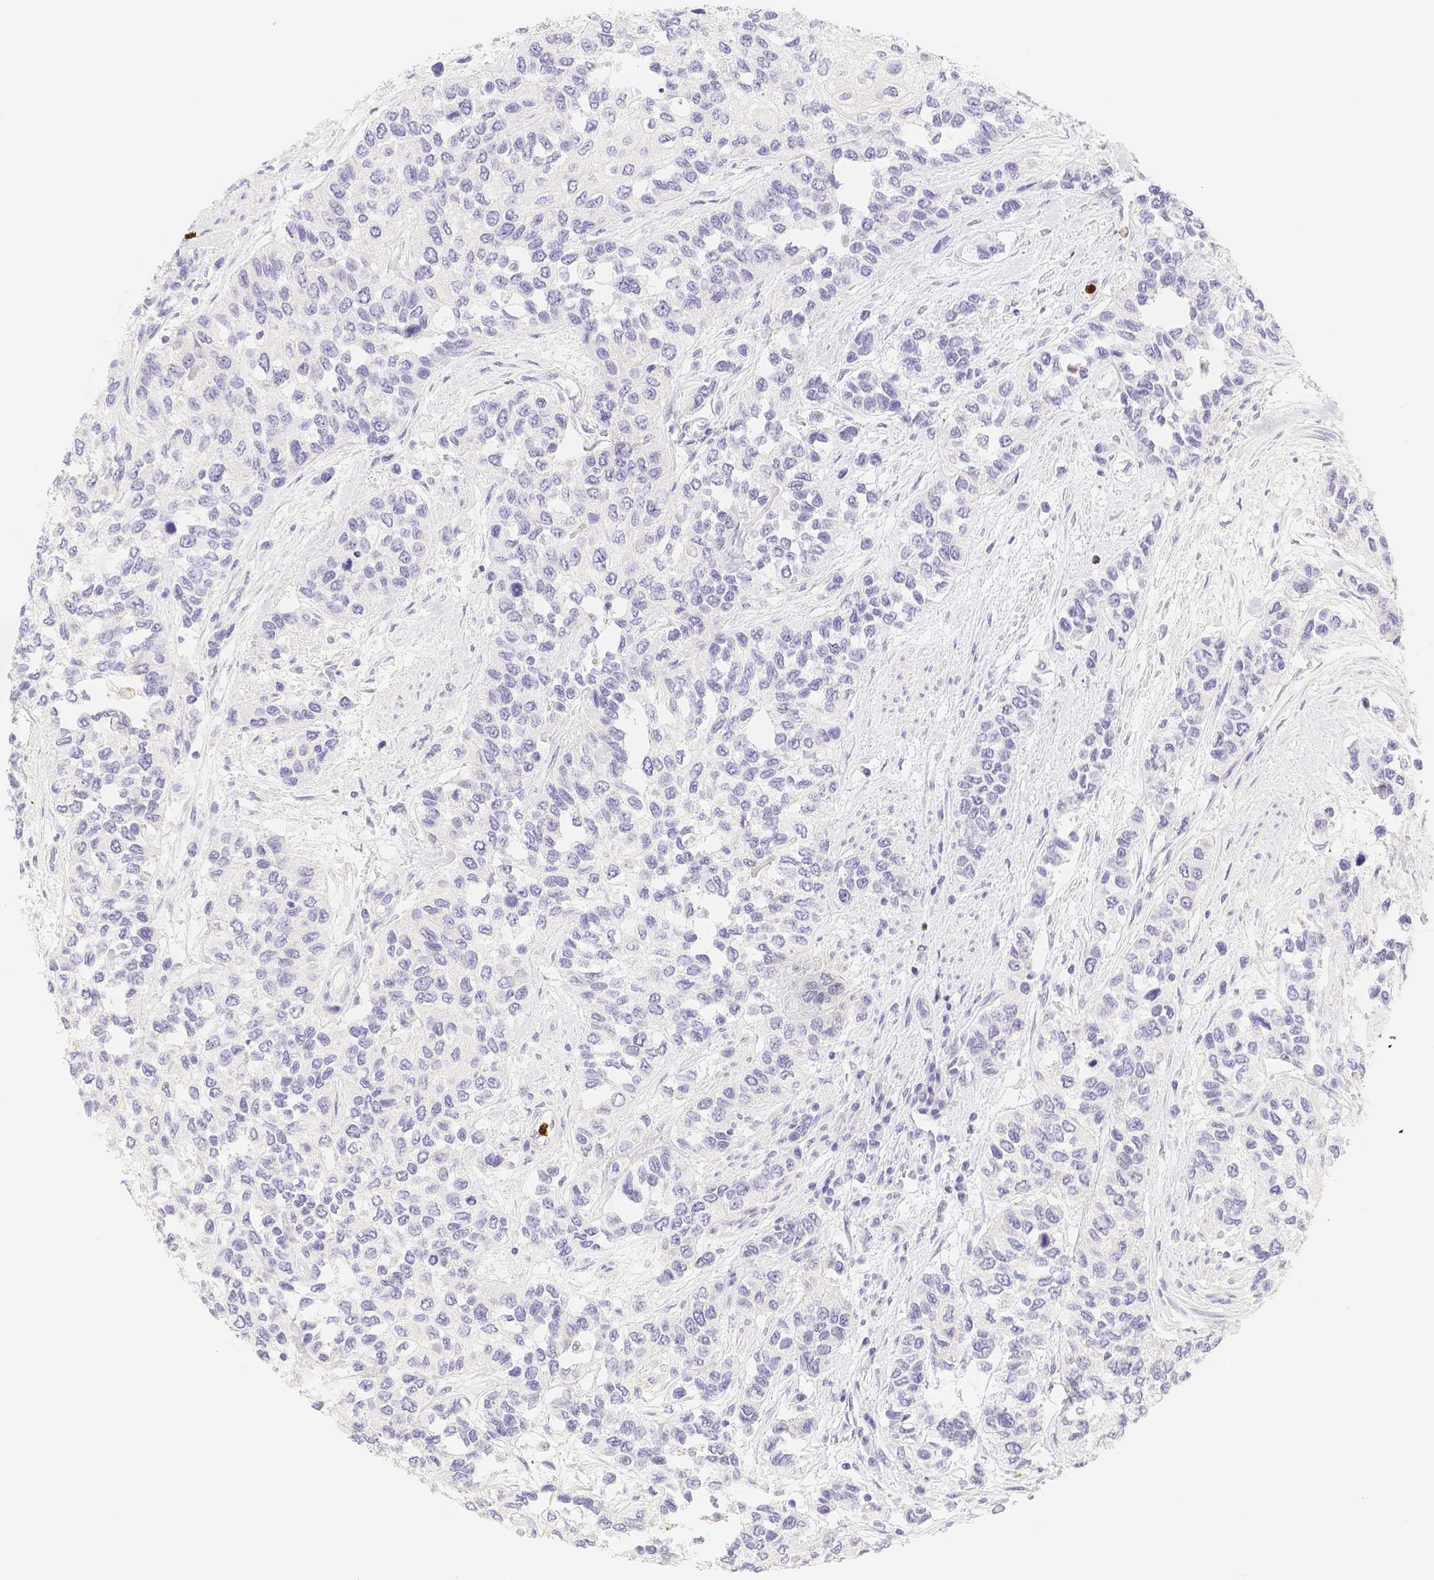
{"staining": {"intensity": "negative", "quantity": "none", "location": "none"}, "tissue": "urothelial cancer", "cell_type": "Tumor cells", "image_type": "cancer", "snomed": [{"axis": "morphology", "description": "Urothelial carcinoma, High grade"}, {"axis": "topography", "description": "Urinary bladder"}], "caption": "This is an immunohistochemistry (IHC) histopathology image of urothelial carcinoma (high-grade). There is no expression in tumor cells.", "gene": "PADI4", "patient": {"sex": "female", "age": 56}}